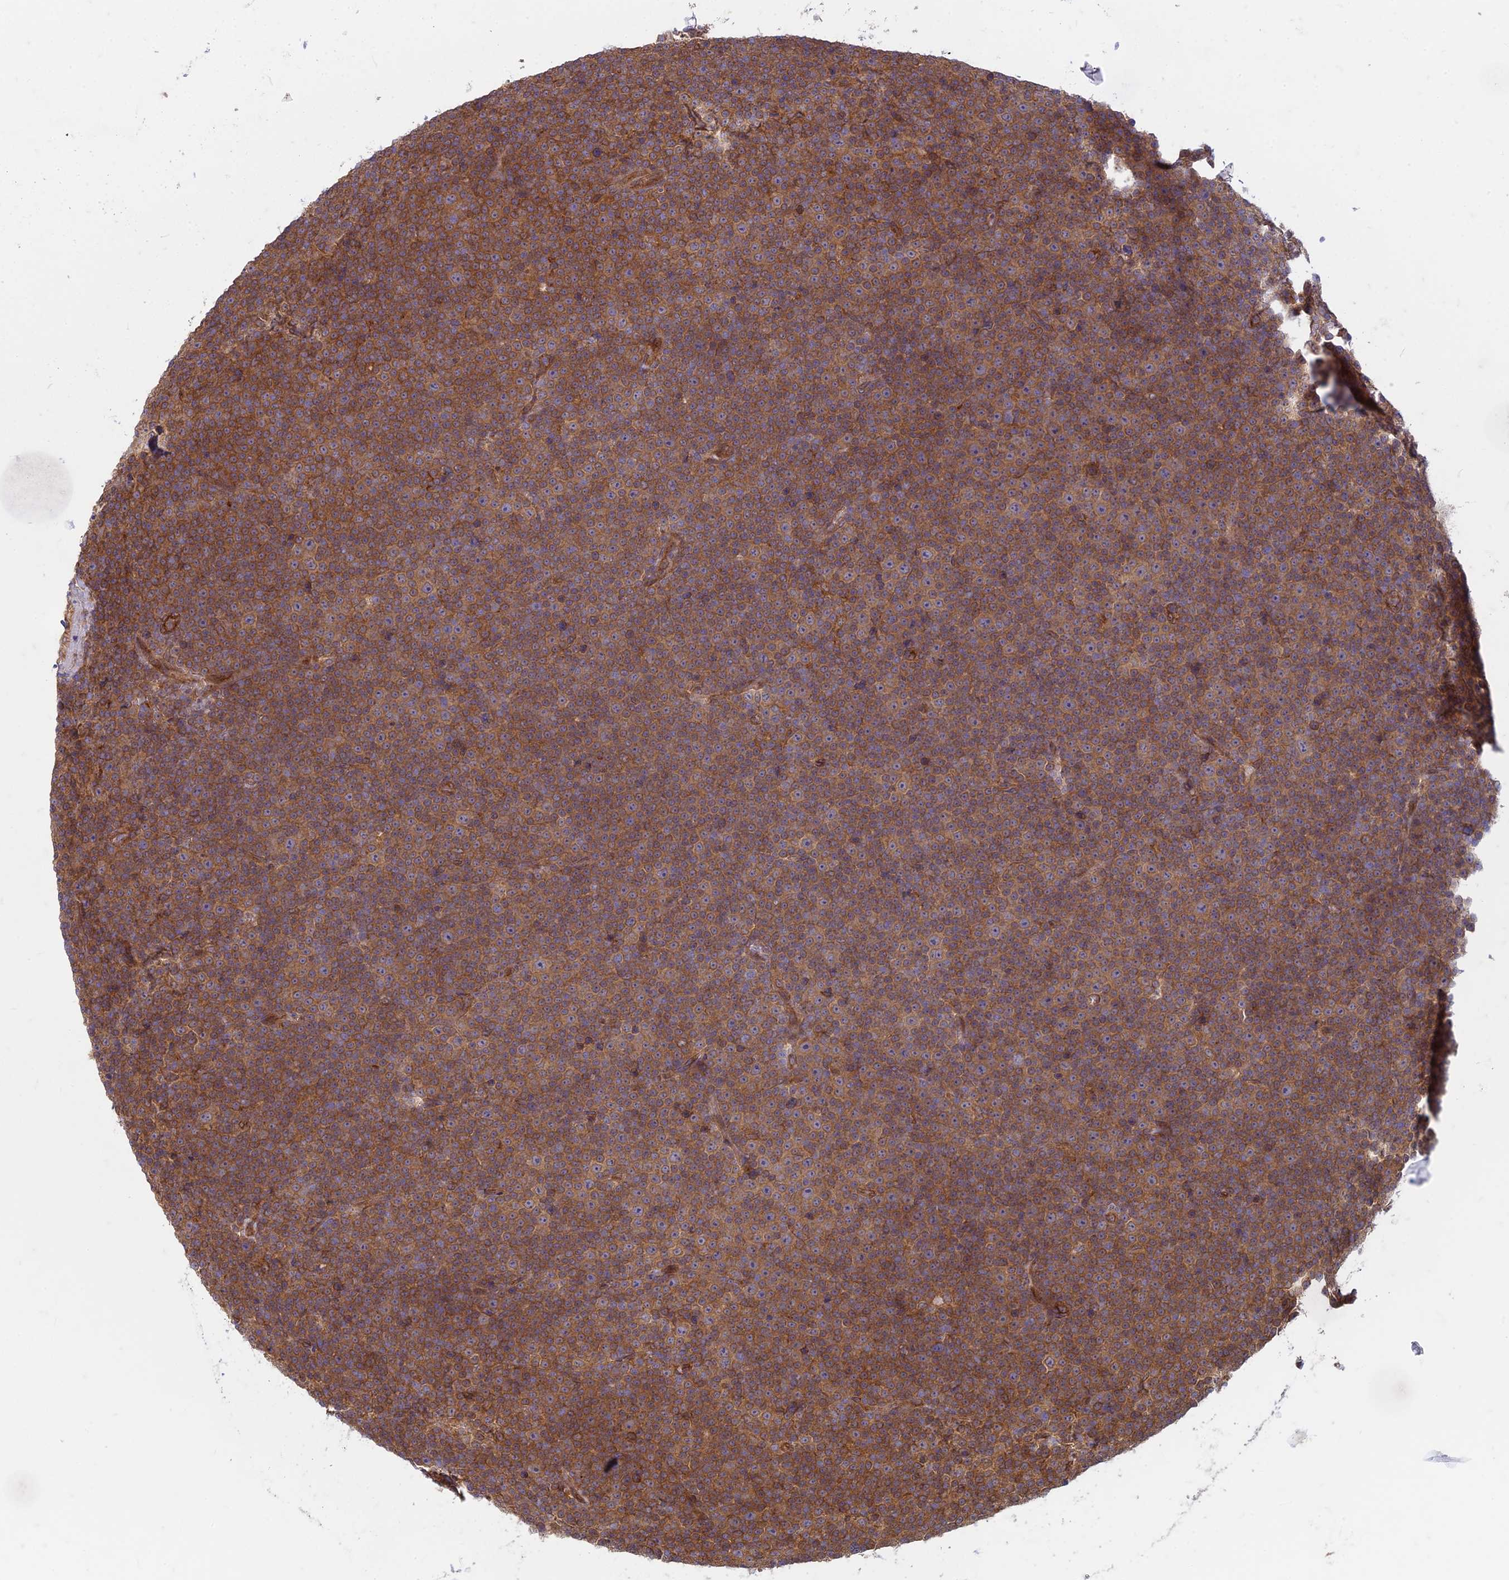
{"staining": {"intensity": "moderate", "quantity": ">75%", "location": "cytoplasmic/membranous"}, "tissue": "lymphoma", "cell_type": "Tumor cells", "image_type": "cancer", "snomed": [{"axis": "morphology", "description": "Malignant lymphoma, non-Hodgkin's type, Low grade"}, {"axis": "topography", "description": "Lymph node"}], "caption": "A medium amount of moderate cytoplasmic/membranous positivity is identified in about >75% of tumor cells in lymphoma tissue. (brown staining indicates protein expression, while blue staining denotes nuclei).", "gene": "TCF25", "patient": {"sex": "female", "age": 67}}